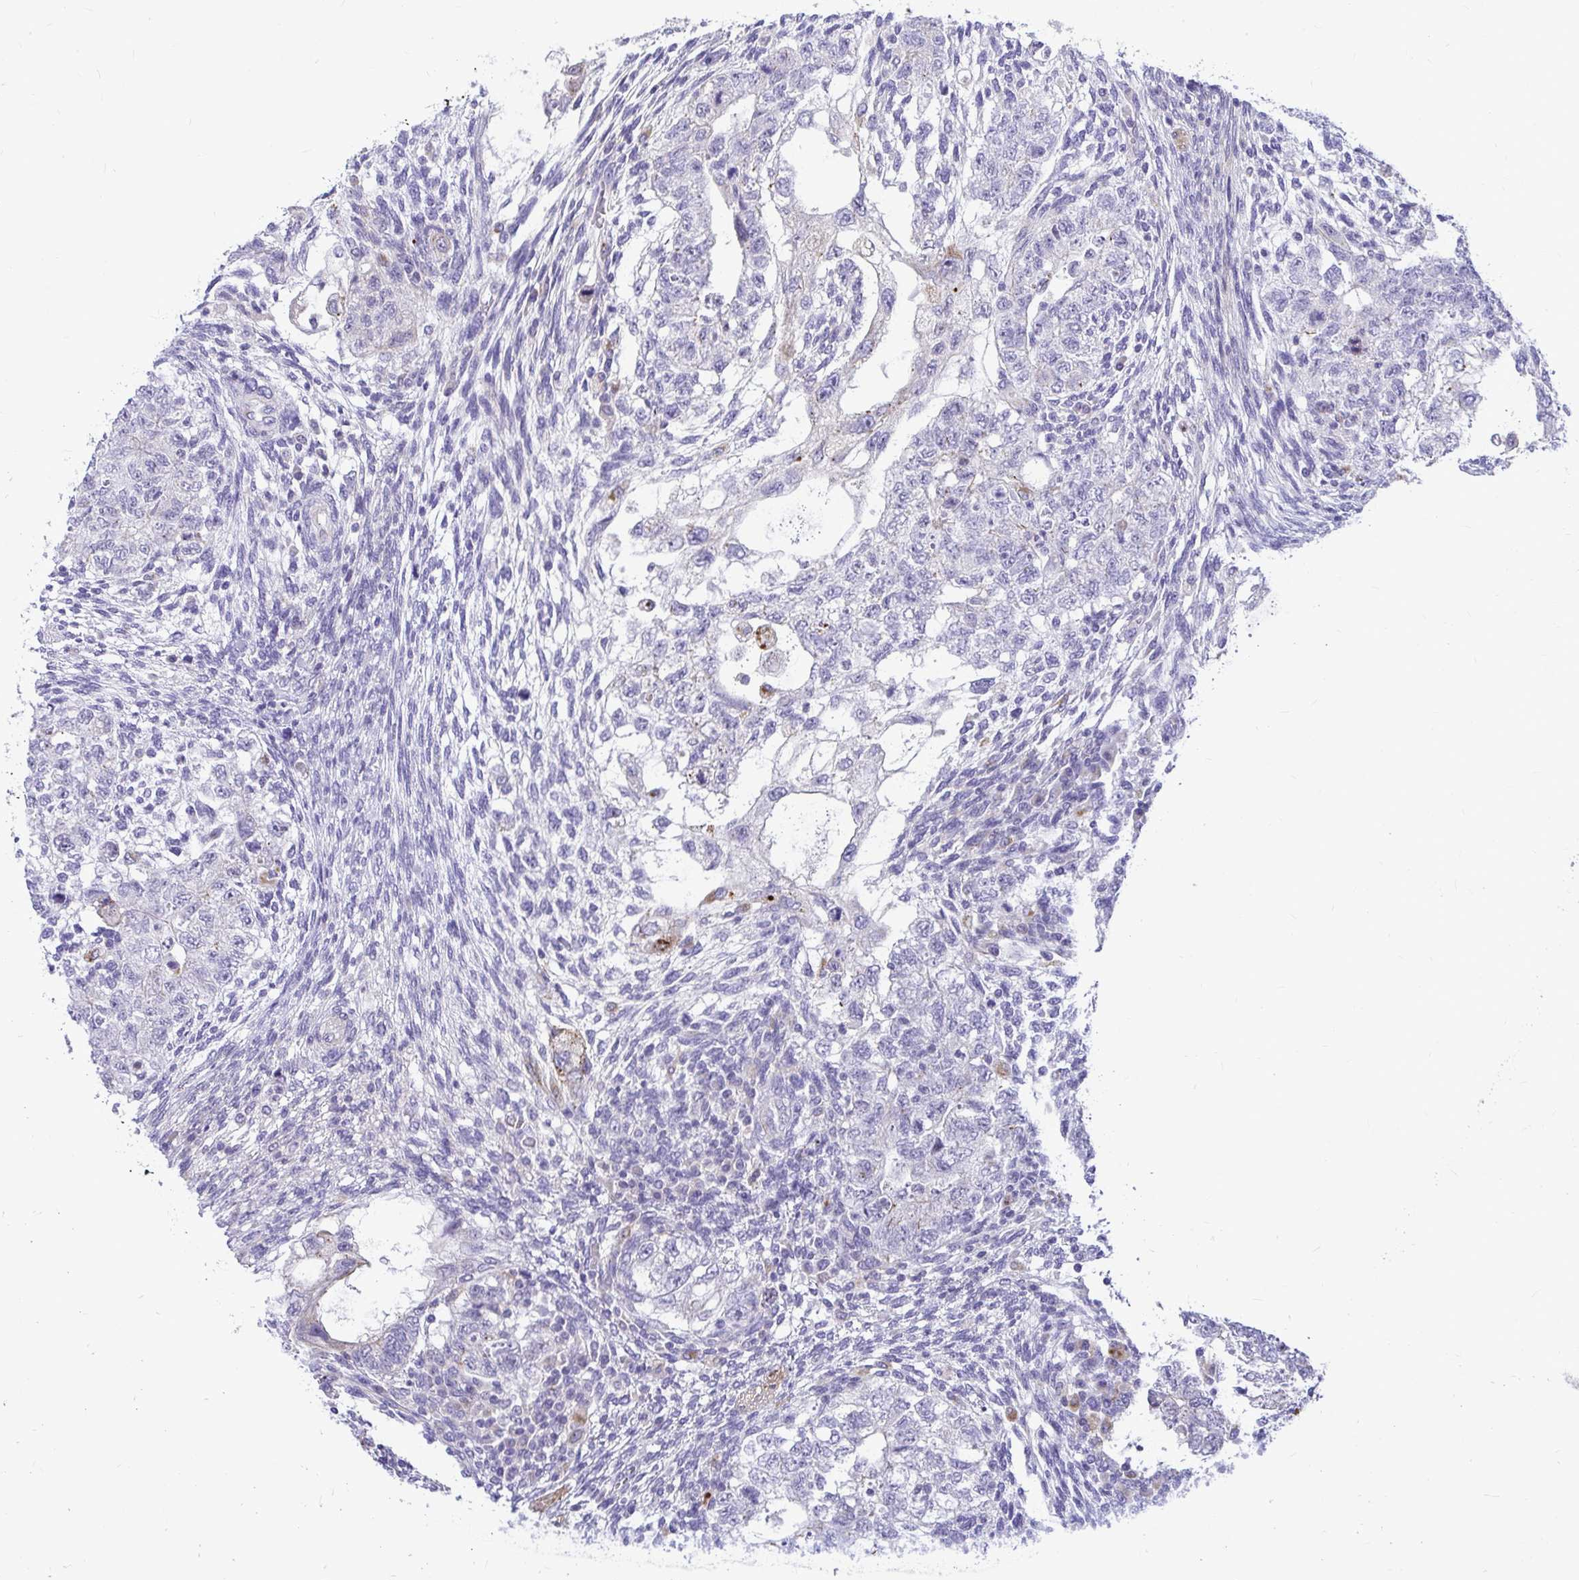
{"staining": {"intensity": "negative", "quantity": "none", "location": "none"}, "tissue": "testis cancer", "cell_type": "Tumor cells", "image_type": "cancer", "snomed": [{"axis": "morphology", "description": "Normal tissue, NOS"}, {"axis": "morphology", "description": "Carcinoma, Embryonal, NOS"}, {"axis": "topography", "description": "Testis"}], "caption": "Tumor cells are negative for protein expression in human testis cancer.", "gene": "PKN3", "patient": {"sex": "male", "age": 36}}